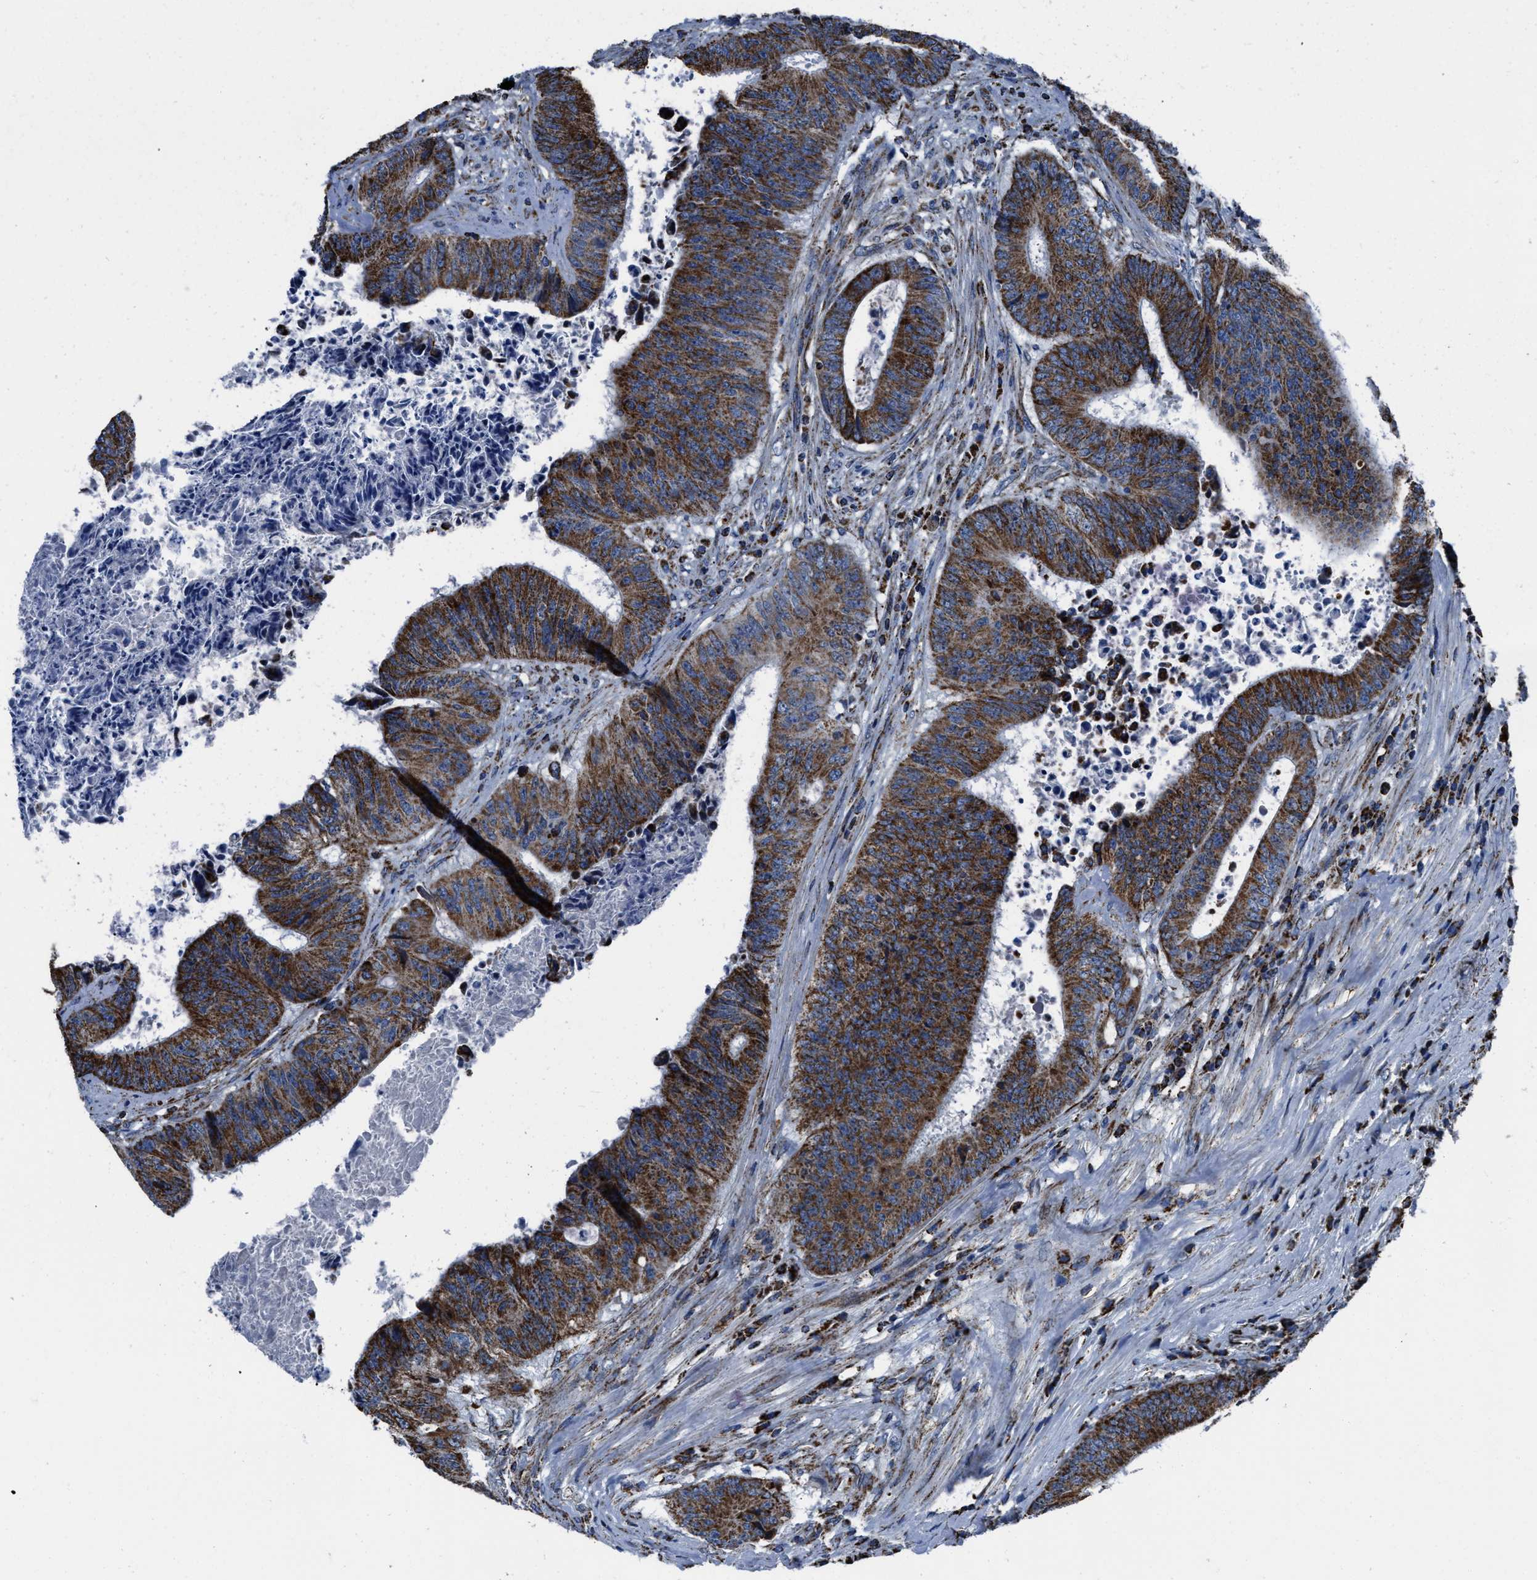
{"staining": {"intensity": "moderate", "quantity": ">75%", "location": "cytoplasmic/membranous"}, "tissue": "colorectal cancer", "cell_type": "Tumor cells", "image_type": "cancer", "snomed": [{"axis": "morphology", "description": "Adenocarcinoma, NOS"}, {"axis": "topography", "description": "Rectum"}], "caption": "A photomicrograph showing moderate cytoplasmic/membranous staining in approximately >75% of tumor cells in adenocarcinoma (colorectal), as visualized by brown immunohistochemical staining.", "gene": "NSD3", "patient": {"sex": "male", "age": 72}}